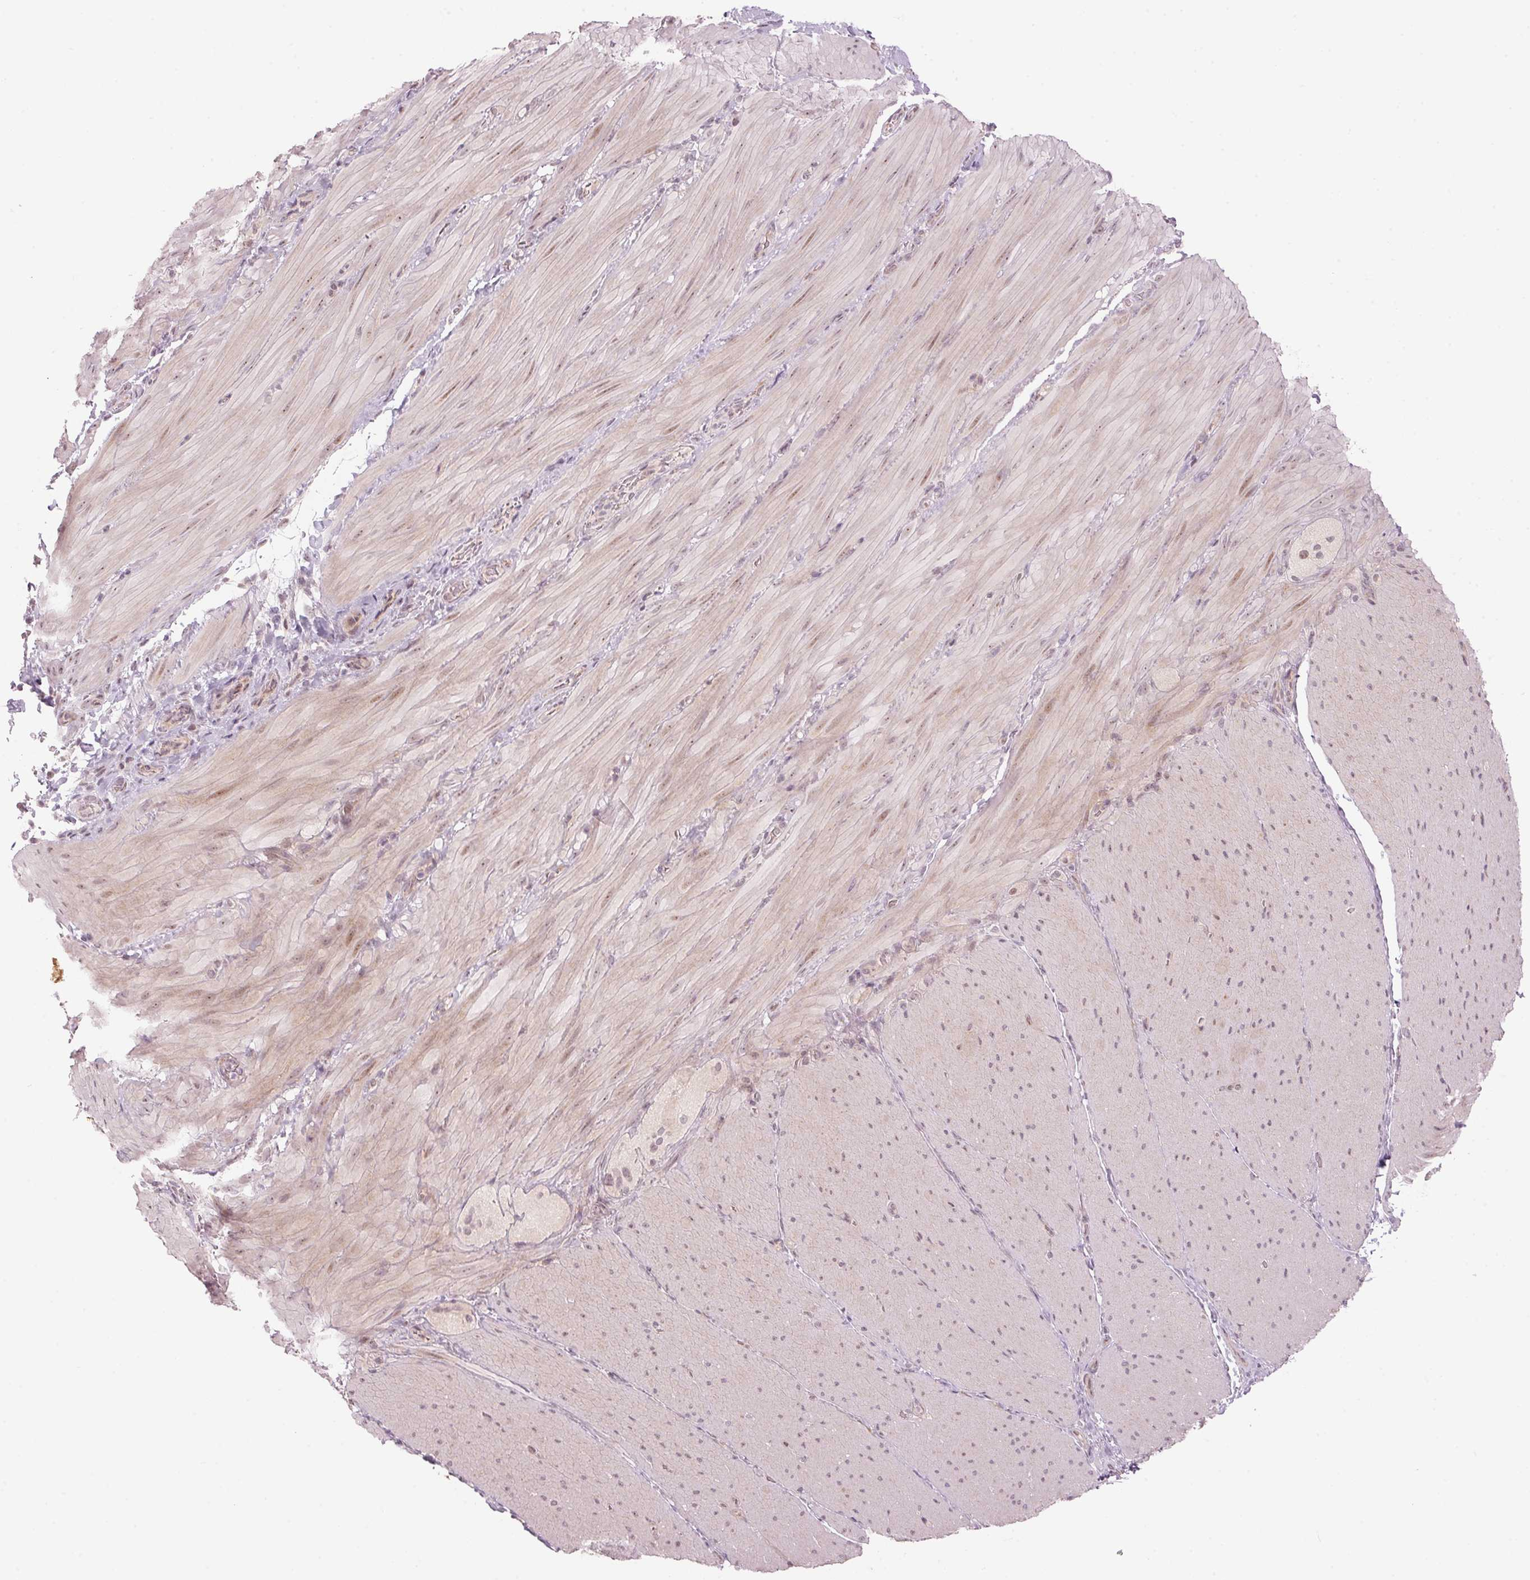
{"staining": {"intensity": "weak", "quantity": "<25%", "location": "cytoplasmic/membranous"}, "tissue": "smooth muscle", "cell_type": "Smooth muscle cells", "image_type": "normal", "snomed": [{"axis": "morphology", "description": "Normal tissue, NOS"}, {"axis": "topography", "description": "Smooth muscle"}, {"axis": "topography", "description": "Colon"}], "caption": "A micrograph of human smooth muscle is negative for staining in smooth muscle cells. (DAB immunohistochemistry, high magnification).", "gene": "TMED6", "patient": {"sex": "male", "age": 73}}